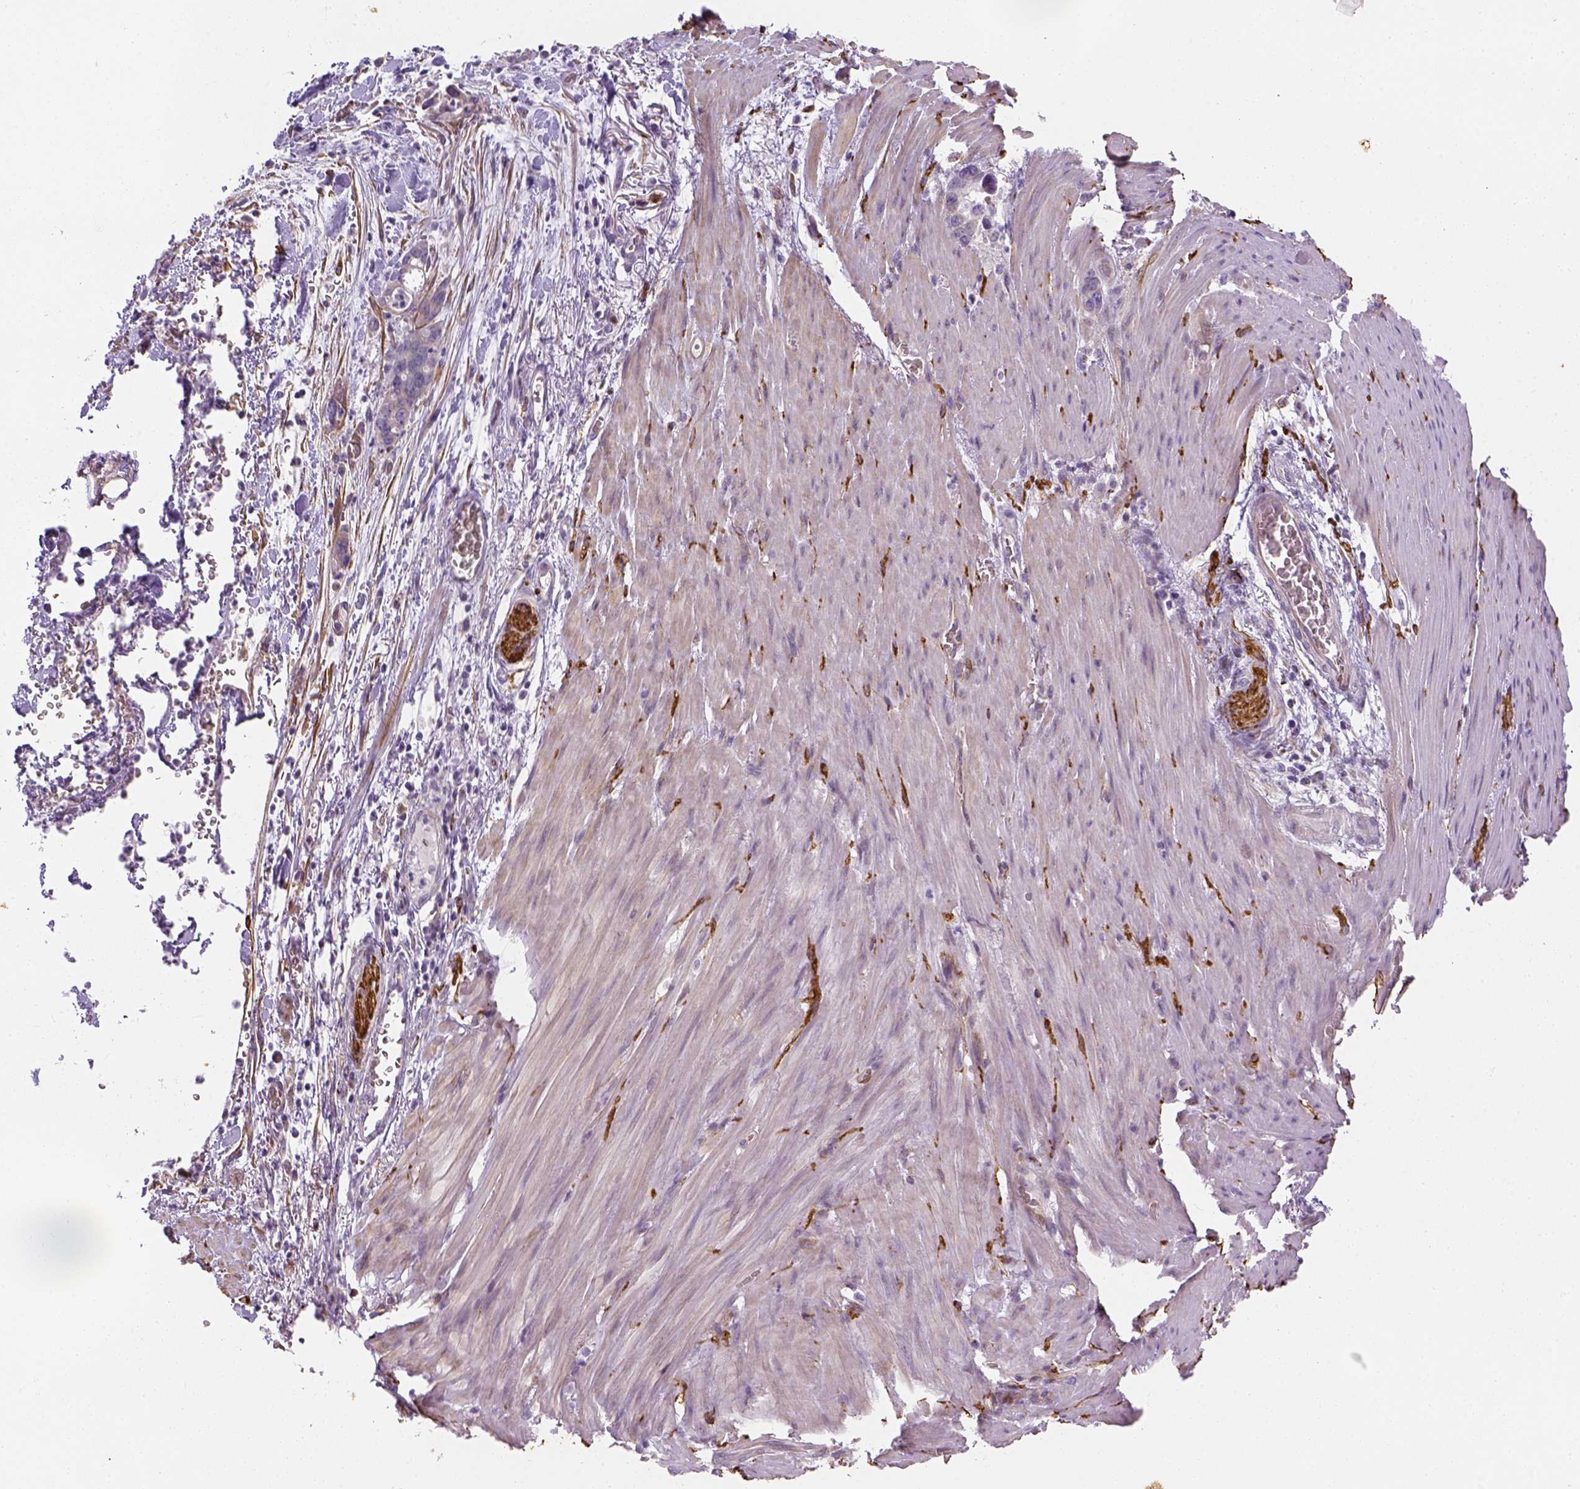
{"staining": {"intensity": "negative", "quantity": "none", "location": "none"}, "tissue": "stomach cancer", "cell_type": "Tumor cells", "image_type": "cancer", "snomed": [{"axis": "morphology", "description": "Normal tissue, NOS"}, {"axis": "morphology", "description": "Adenocarcinoma, NOS"}, {"axis": "topography", "description": "Esophagus"}, {"axis": "topography", "description": "Stomach, upper"}], "caption": "There is no significant staining in tumor cells of stomach cancer.", "gene": "CACNB1", "patient": {"sex": "male", "age": 74}}